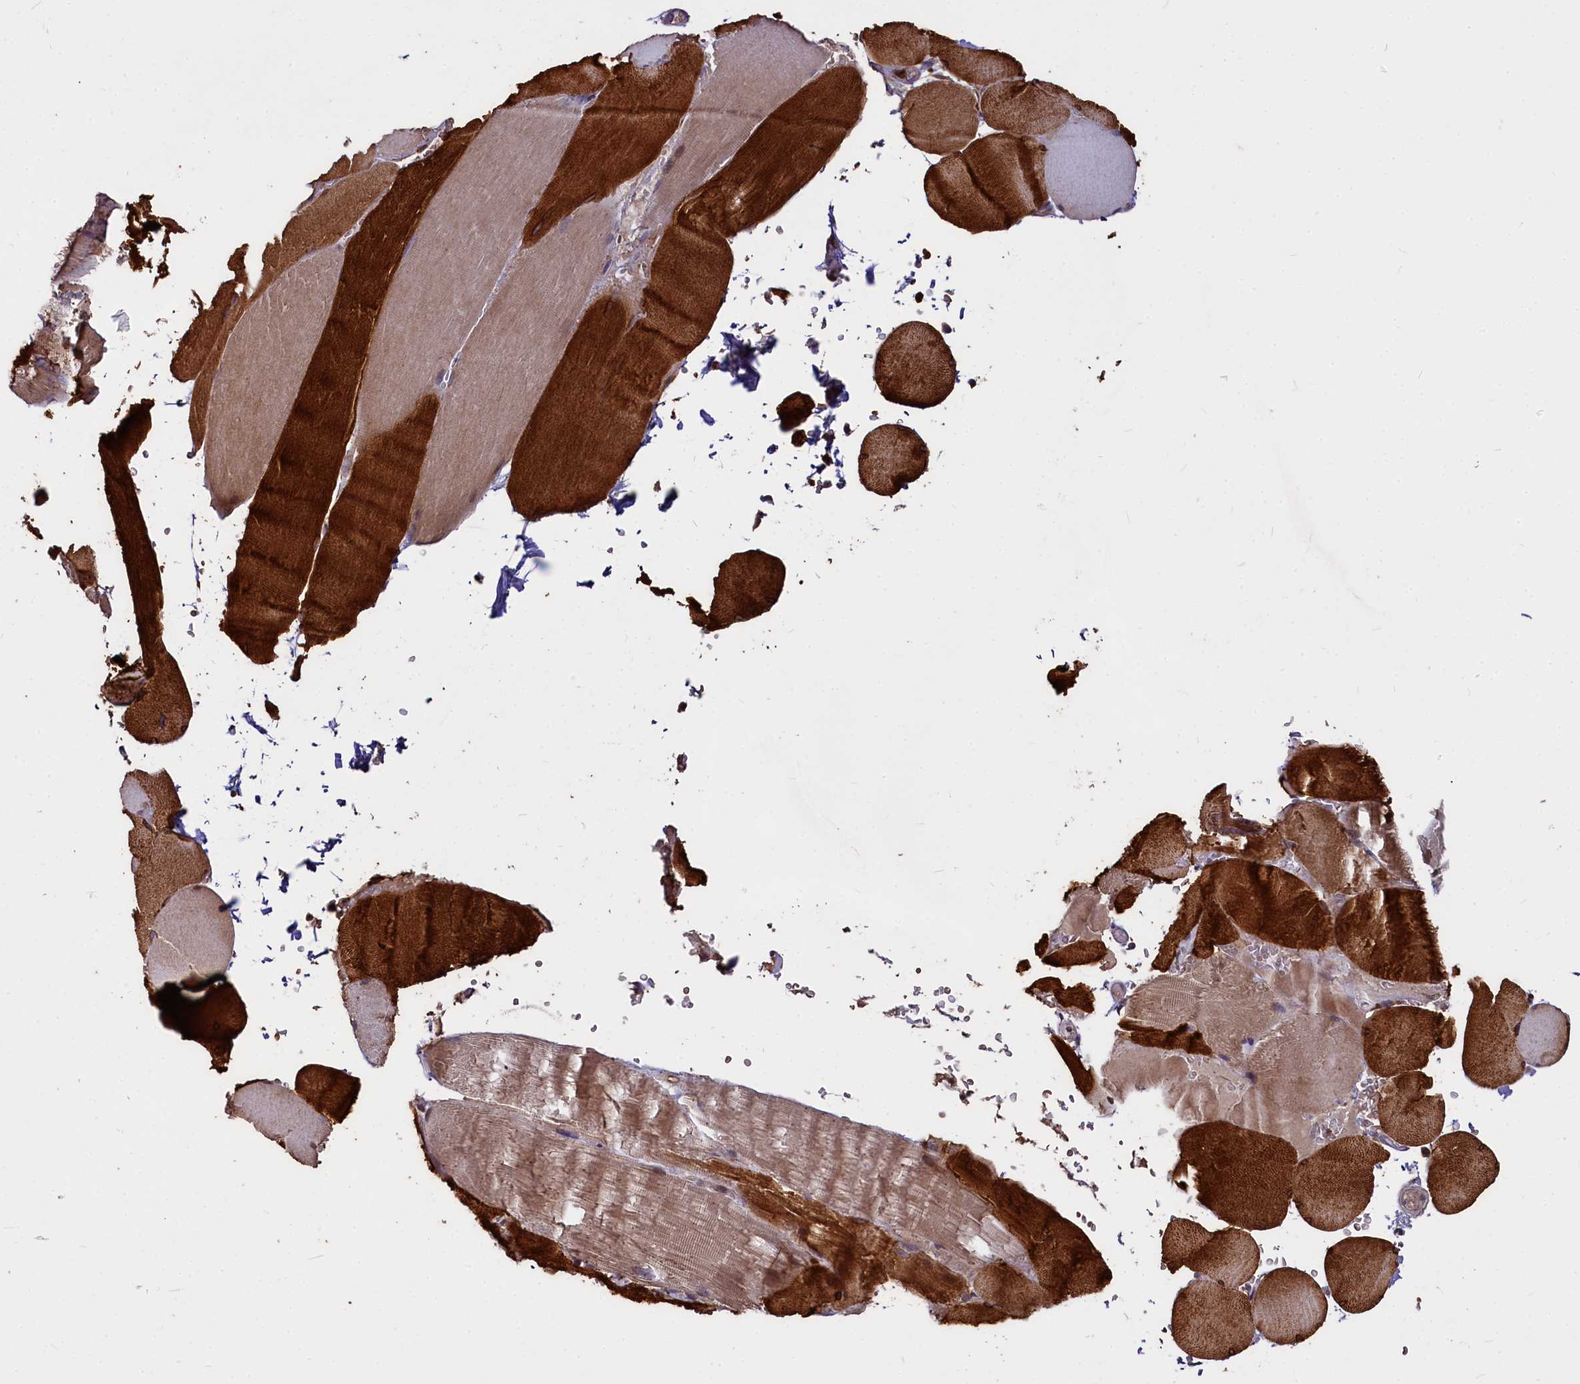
{"staining": {"intensity": "strong", "quantity": "25%-75%", "location": "cytoplasmic/membranous"}, "tissue": "skeletal muscle", "cell_type": "Myocytes", "image_type": "normal", "snomed": [{"axis": "morphology", "description": "Normal tissue, NOS"}, {"axis": "topography", "description": "Skeletal muscle"}, {"axis": "topography", "description": "Head-Neck"}], "caption": "Approximately 25%-75% of myocytes in normal skeletal muscle exhibit strong cytoplasmic/membranous protein positivity as visualized by brown immunohistochemical staining.", "gene": "ATG101", "patient": {"sex": "male", "age": 66}}